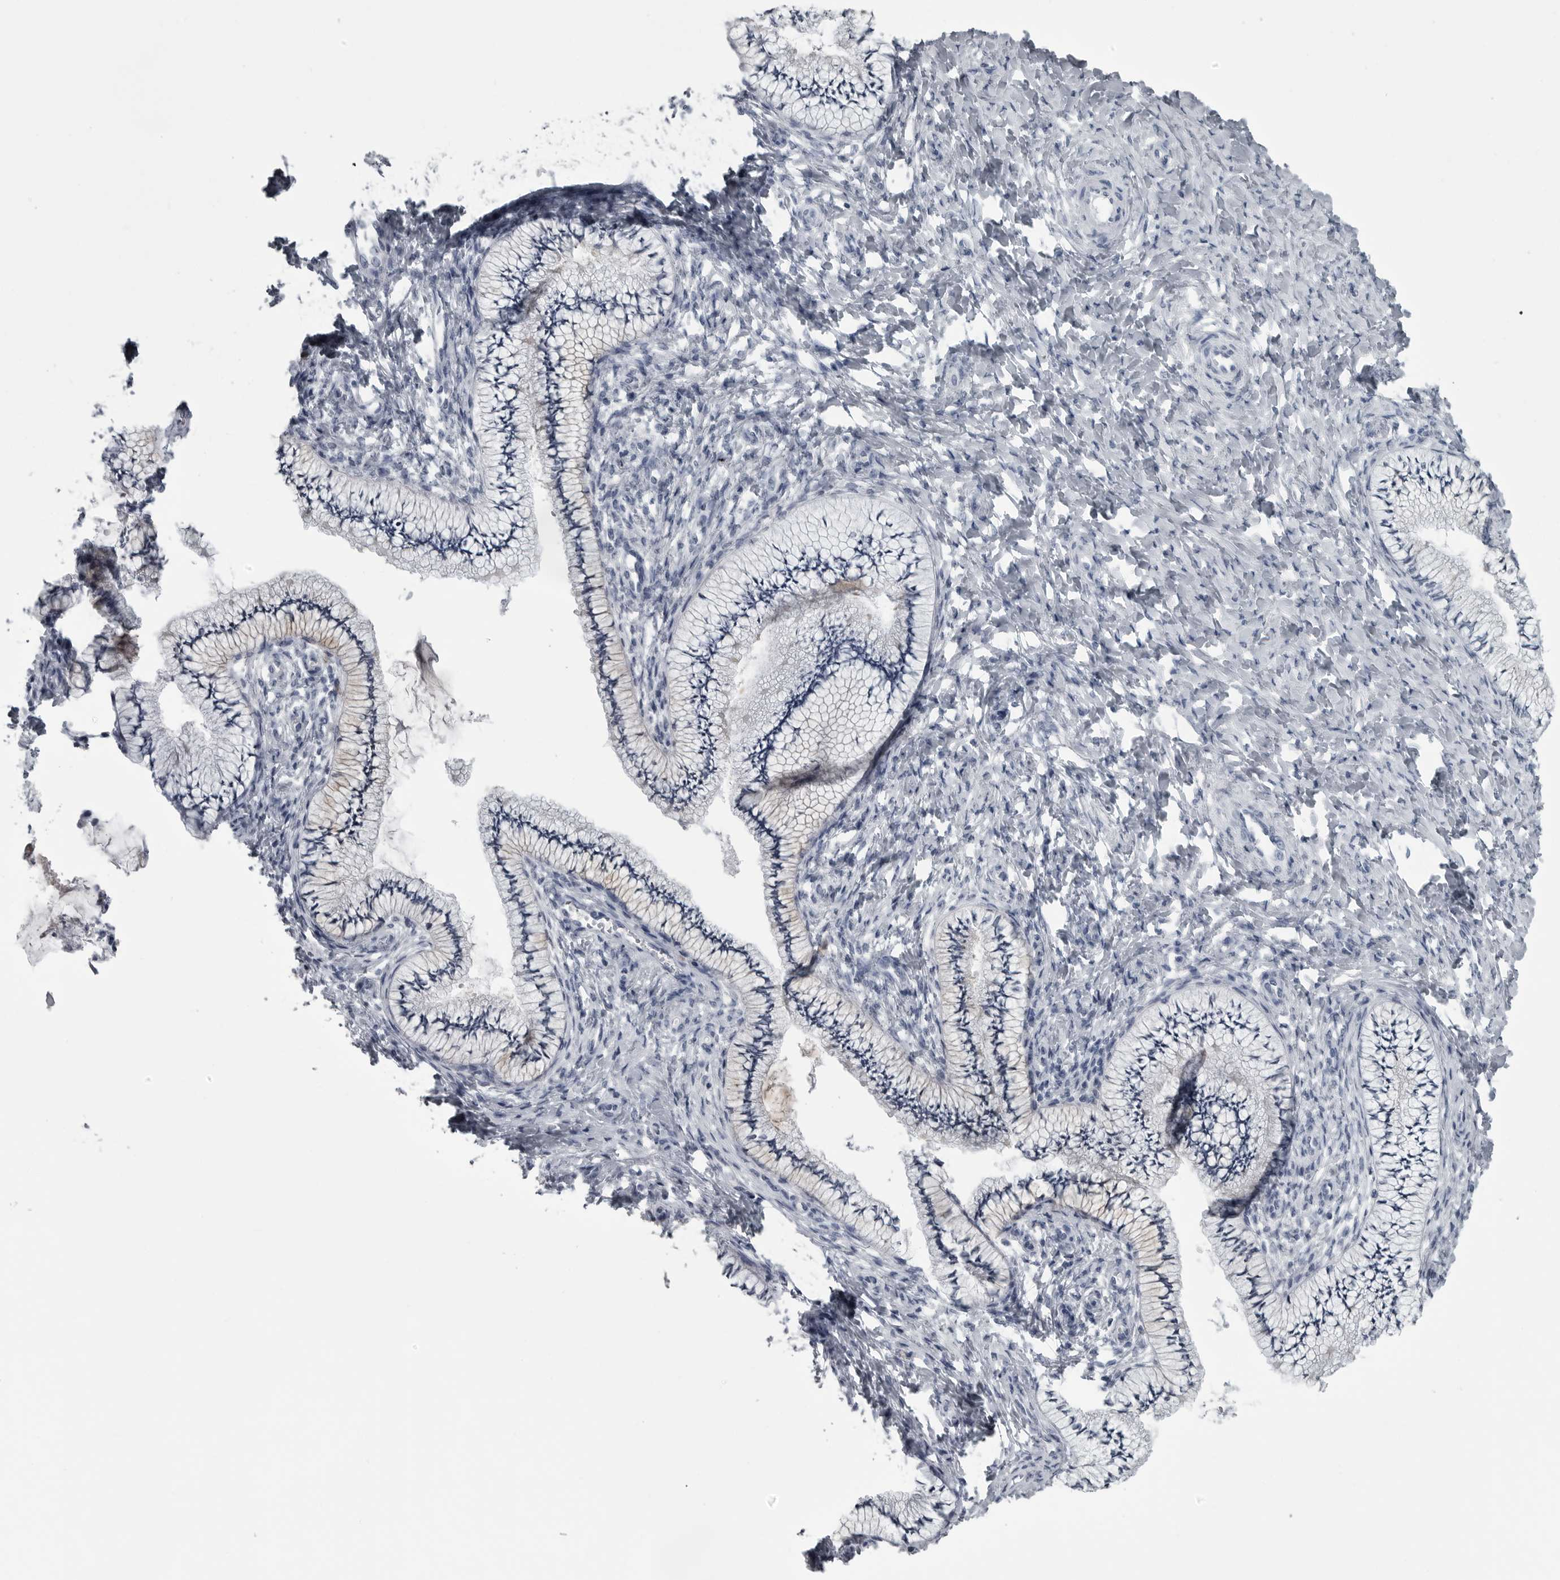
{"staining": {"intensity": "weak", "quantity": "<25%", "location": "cytoplasmic/membranous"}, "tissue": "cervix", "cell_type": "Glandular cells", "image_type": "normal", "snomed": [{"axis": "morphology", "description": "Normal tissue, NOS"}, {"axis": "topography", "description": "Cervix"}], "caption": "Immunohistochemistry histopathology image of unremarkable cervix: cervix stained with DAB displays no significant protein staining in glandular cells.", "gene": "MYOC", "patient": {"sex": "female", "age": 36}}